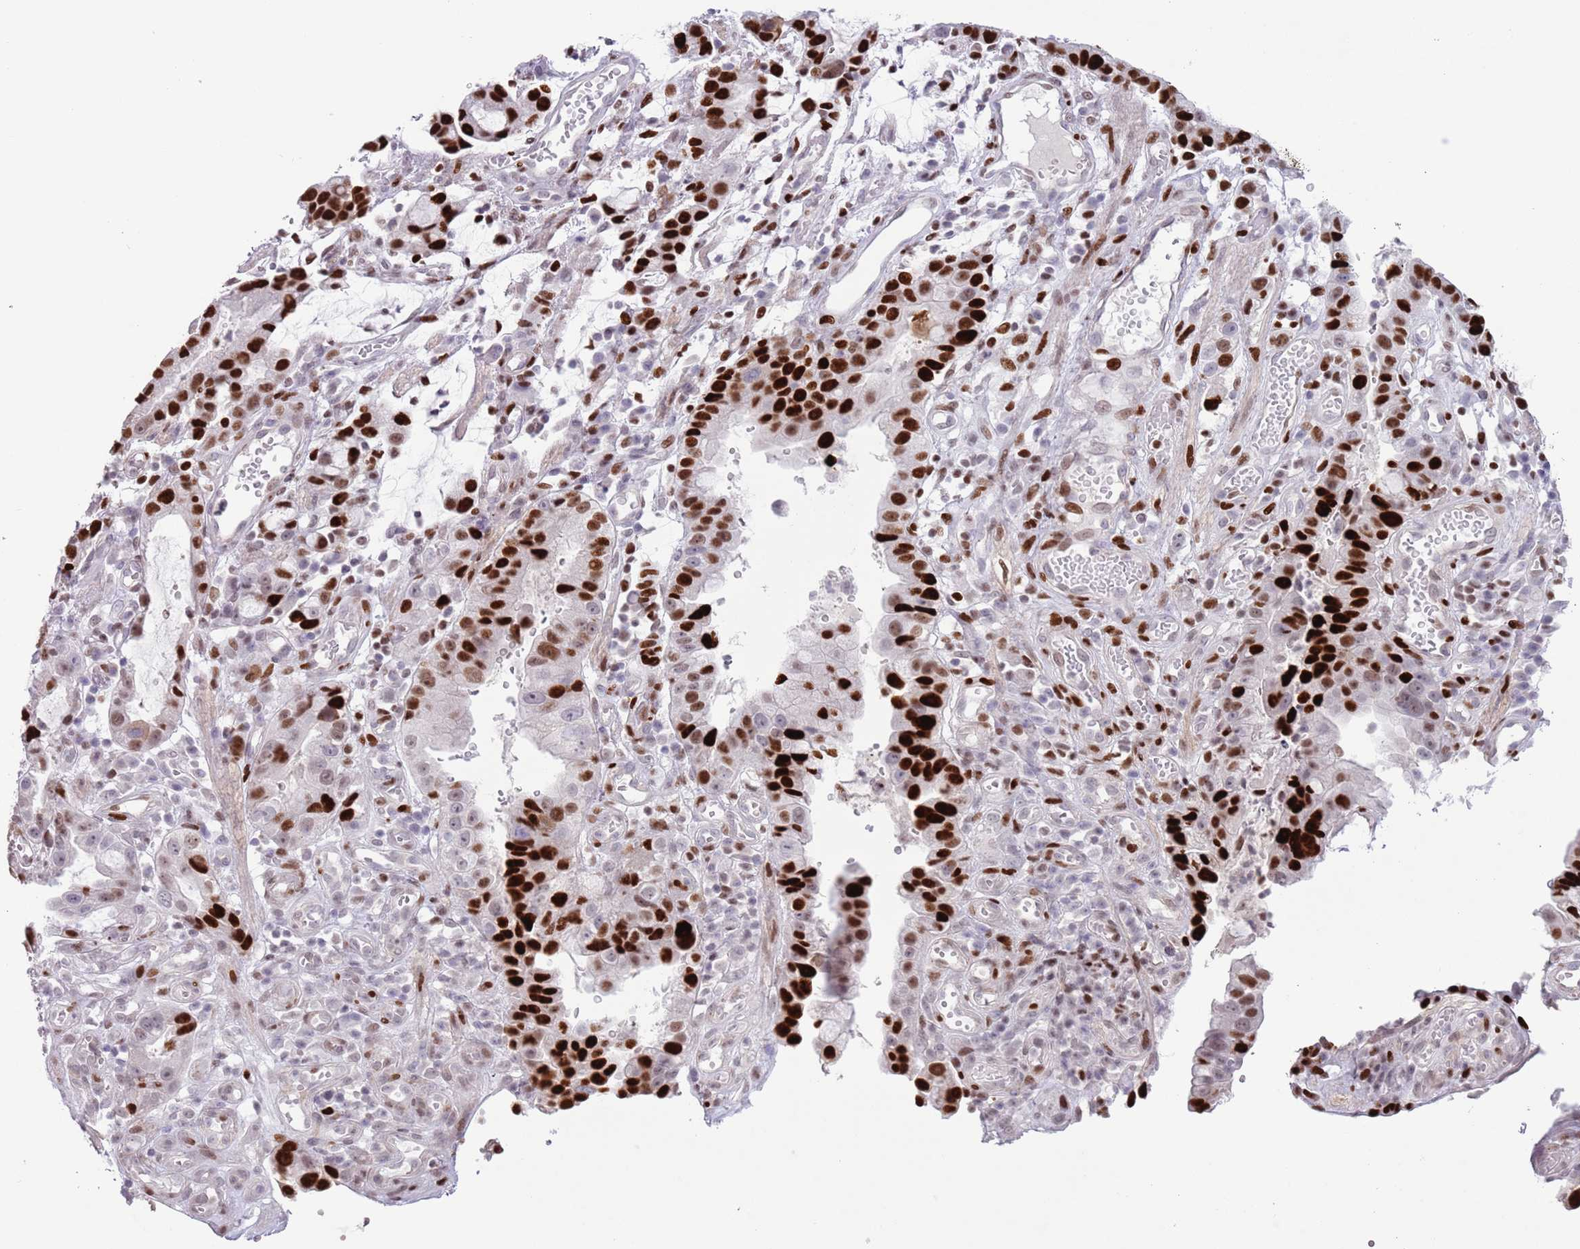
{"staining": {"intensity": "strong", "quantity": ">75%", "location": "nuclear"}, "tissue": "stomach cancer", "cell_type": "Tumor cells", "image_type": "cancer", "snomed": [{"axis": "morphology", "description": "Adenocarcinoma, NOS"}, {"axis": "topography", "description": "Stomach"}], "caption": "This micrograph shows immunohistochemistry staining of stomach cancer (adenocarcinoma), with high strong nuclear positivity in about >75% of tumor cells.", "gene": "MFSD10", "patient": {"sex": "male", "age": 55}}